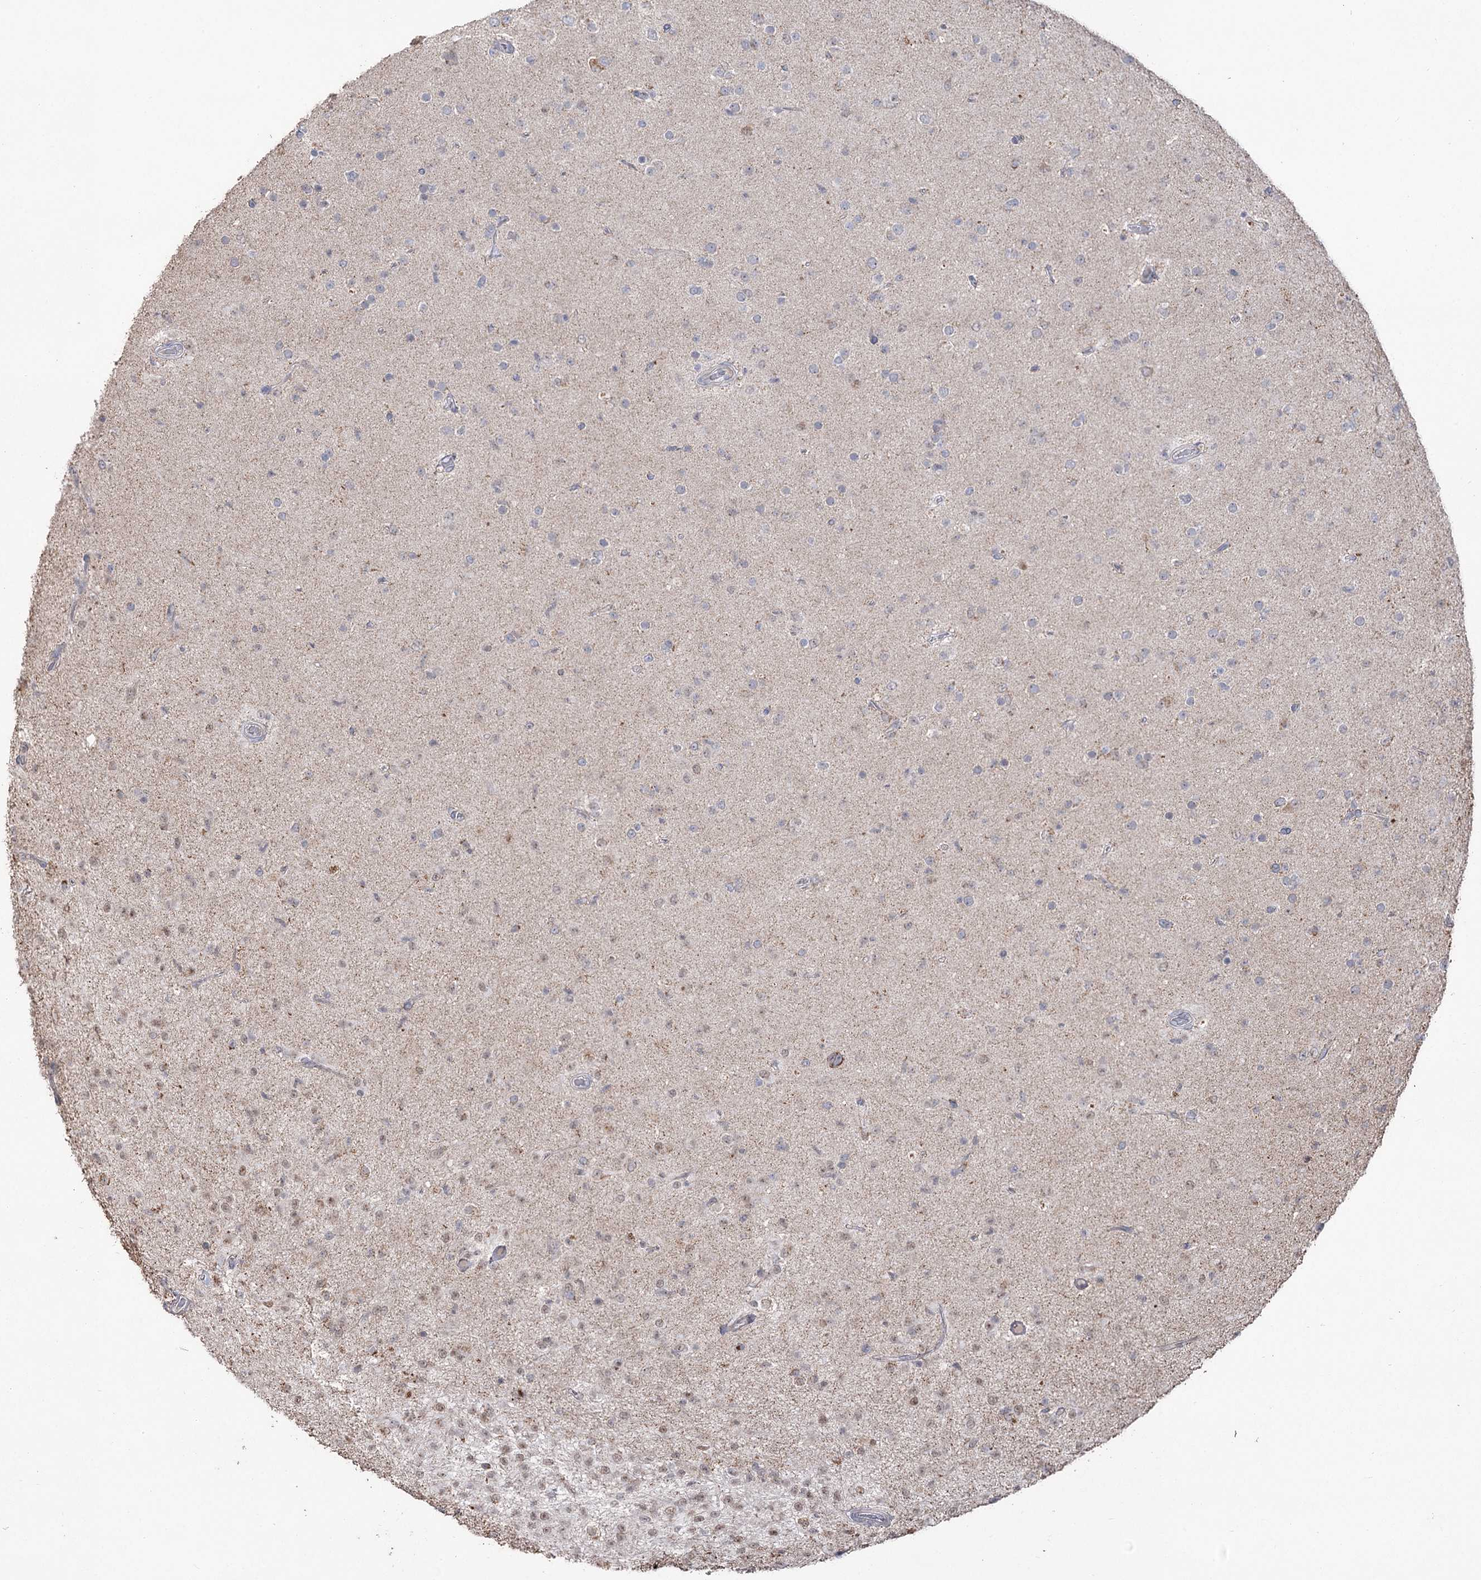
{"staining": {"intensity": "weak", "quantity": "<25%", "location": "cytoplasmic/membranous"}, "tissue": "glioma", "cell_type": "Tumor cells", "image_type": "cancer", "snomed": [{"axis": "morphology", "description": "Glioma, malignant, Low grade"}, {"axis": "topography", "description": "Brain"}], "caption": "Glioma stained for a protein using IHC exhibits no expression tumor cells.", "gene": "RUFY4", "patient": {"sex": "male", "age": 65}}